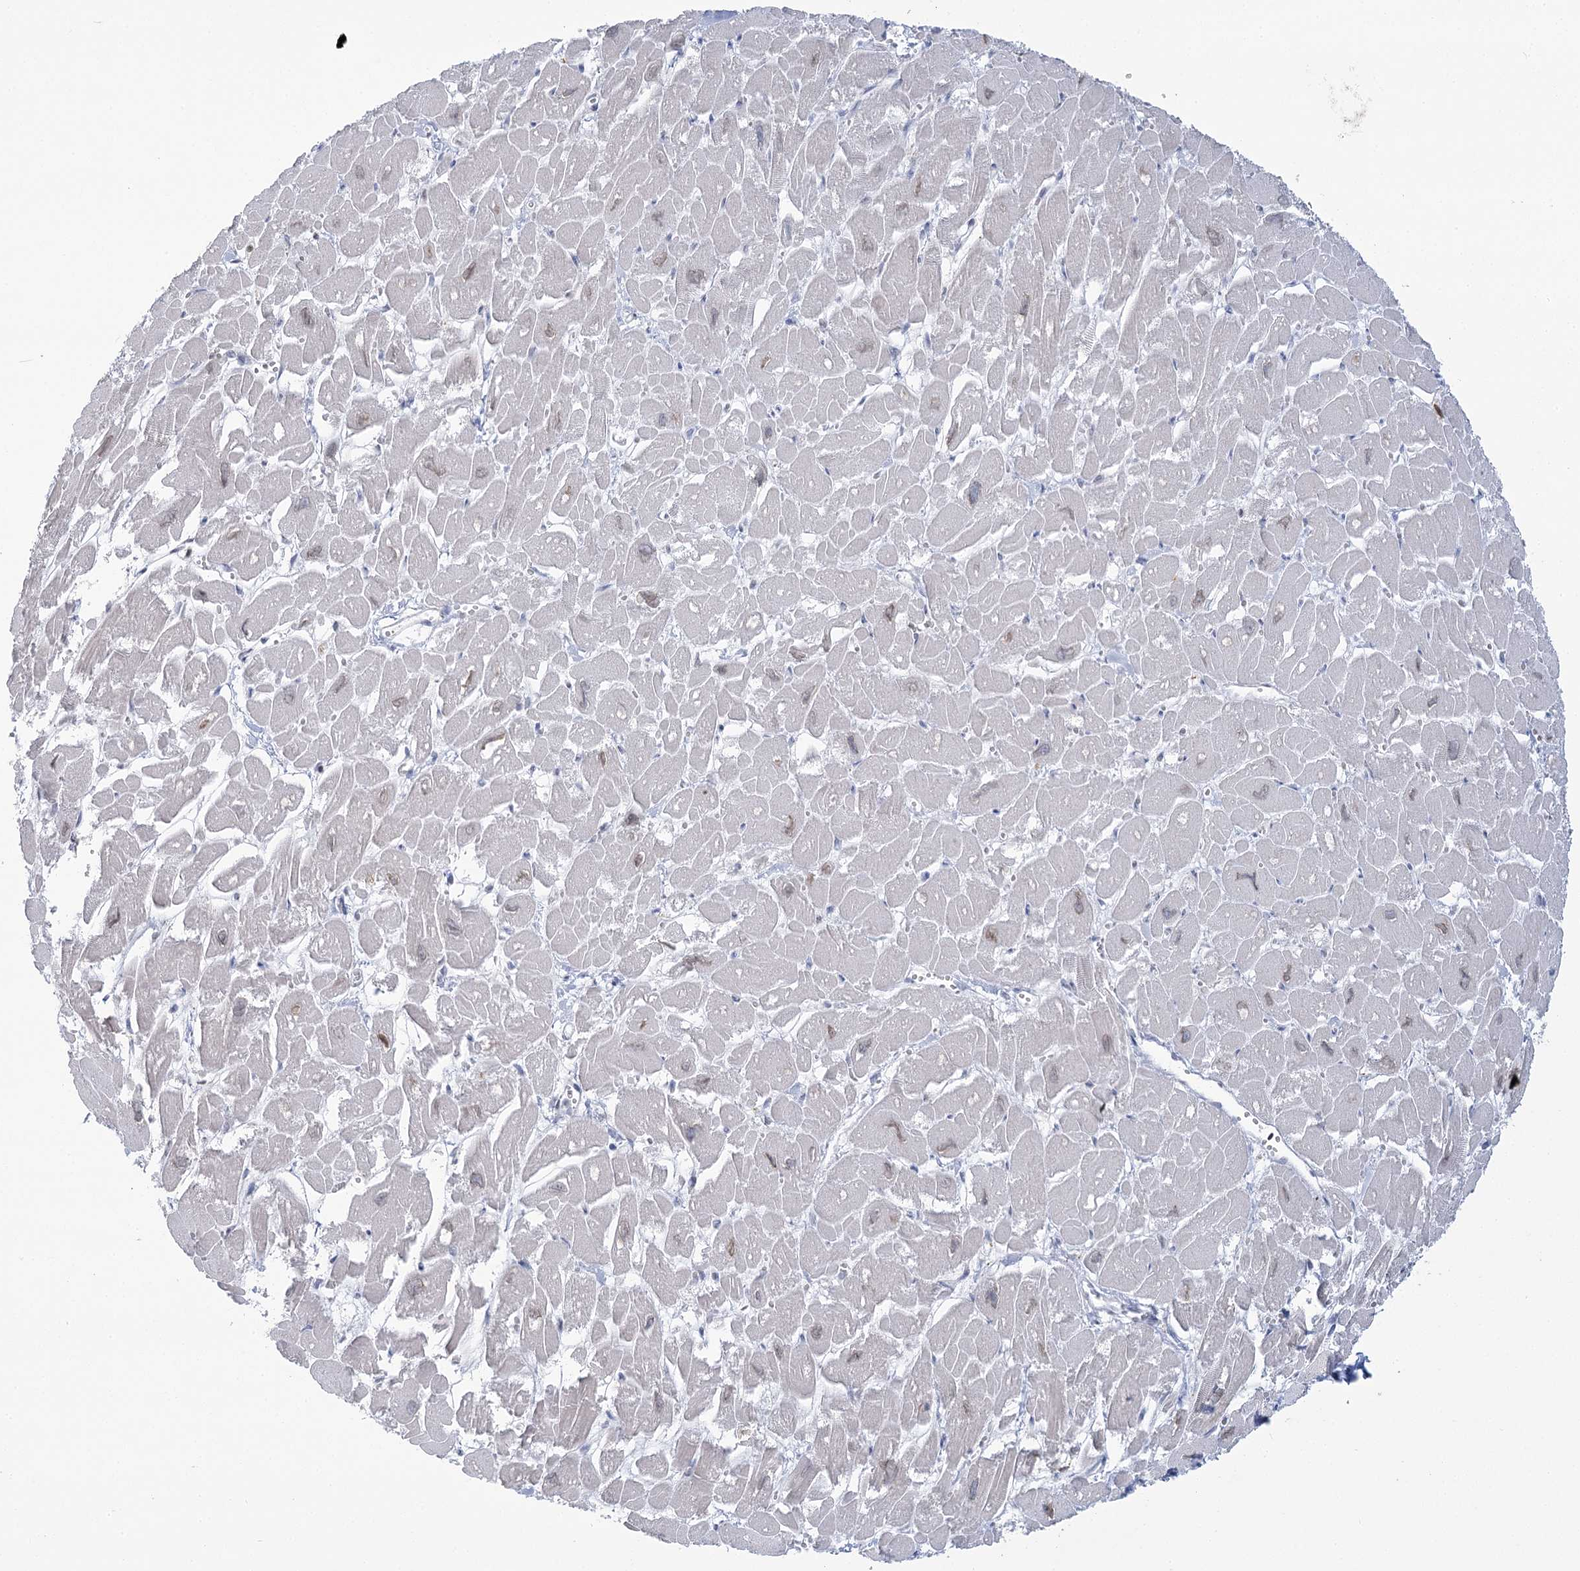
{"staining": {"intensity": "weak", "quantity": "<25%", "location": "nuclear"}, "tissue": "heart muscle", "cell_type": "Cardiomyocytes", "image_type": "normal", "snomed": [{"axis": "morphology", "description": "Normal tissue, NOS"}, {"axis": "topography", "description": "Heart"}], "caption": "DAB immunohistochemical staining of benign heart muscle exhibits no significant staining in cardiomyocytes. Nuclei are stained in blue.", "gene": "C11orf1", "patient": {"sex": "male", "age": 54}}